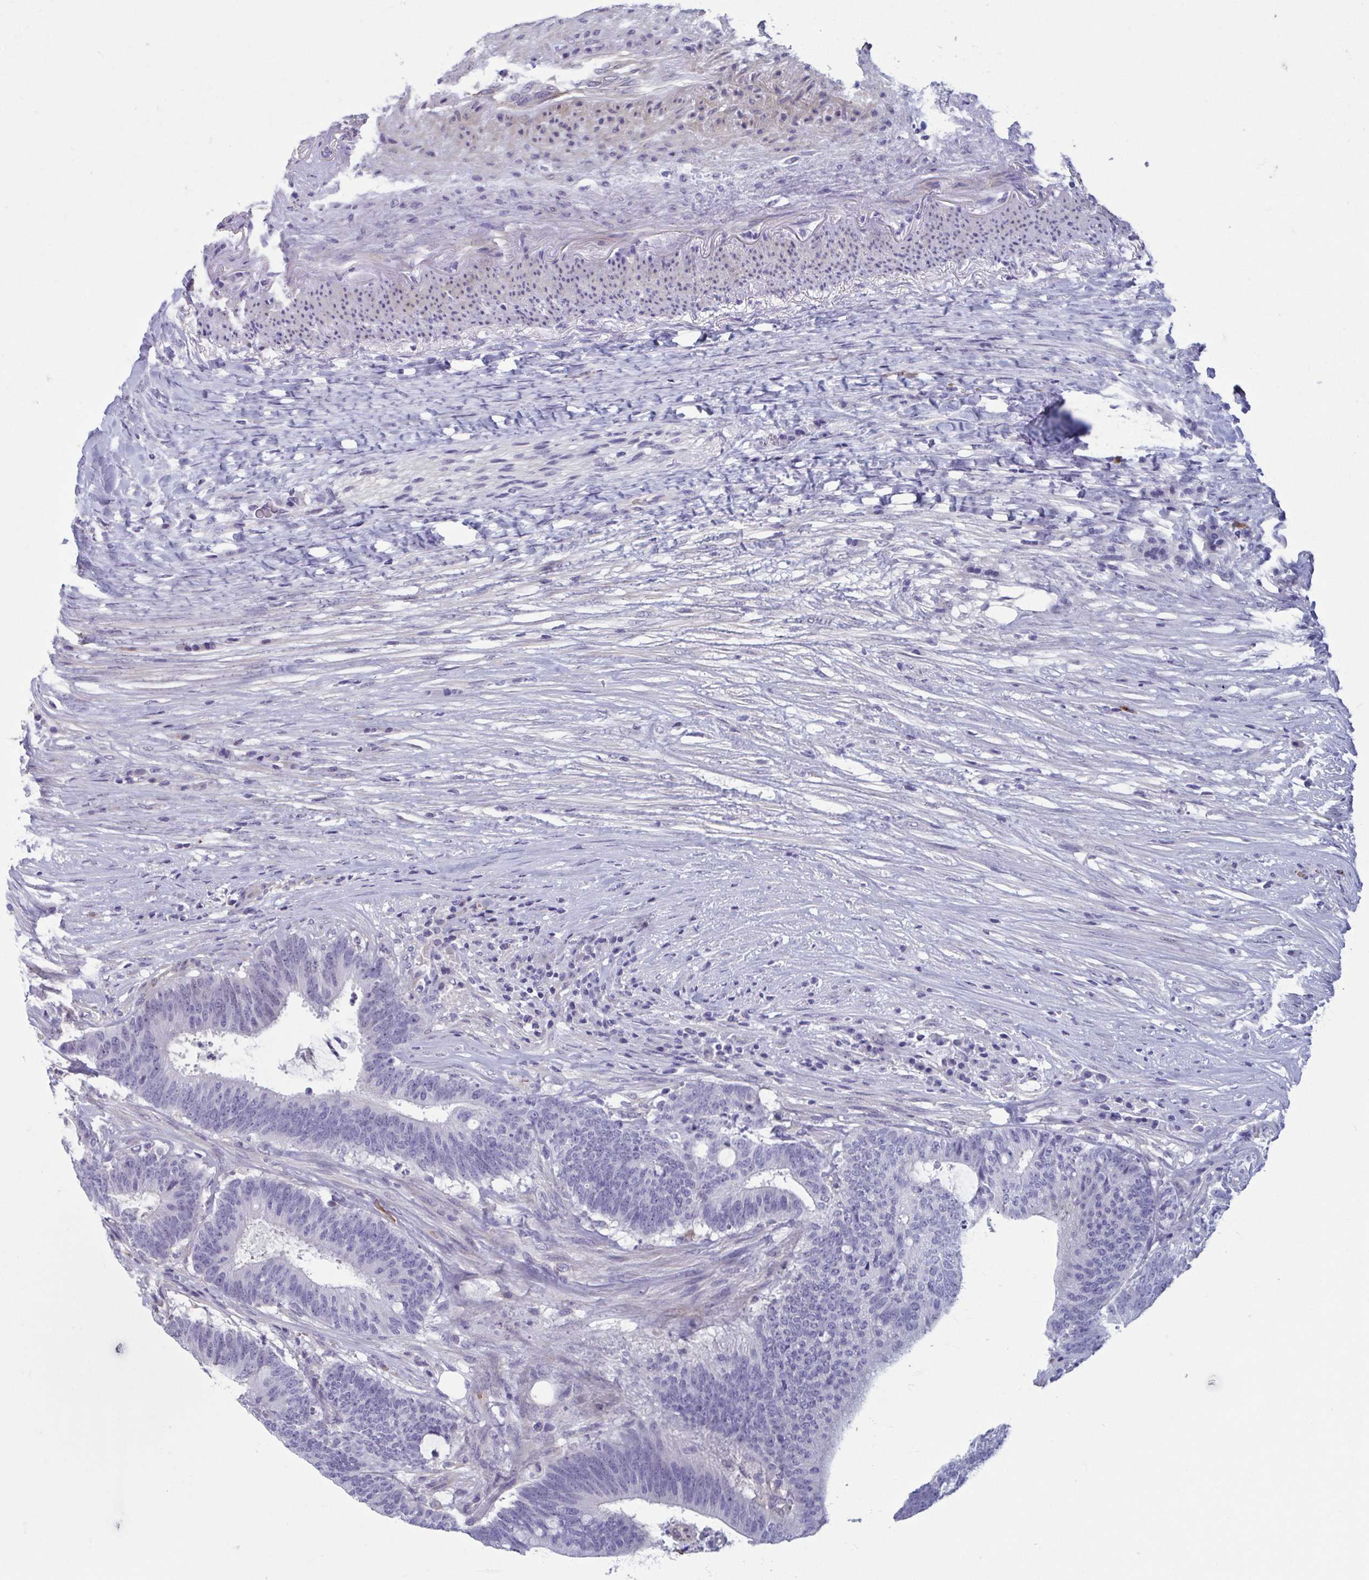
{"staining": {"intensity": "negative", "quantity": "none", "location": "none"}, "tissue": "colorectal cancer", "cell_type": "Tumor cells", "image_type": "cancer", "snomed": [{"axis": "morphology", "description": "Adenocarcinoma, NOS"}, {"axis": "topography", "description": "Colon"}], "caption": "Immunohistochemical staining of colorectal adenocarcinoma reveals no significant expression in tumor cells. Nuclei are stained in blue.", "gene": "MORC4", "patient": {"sex": "female", "age": 43}}